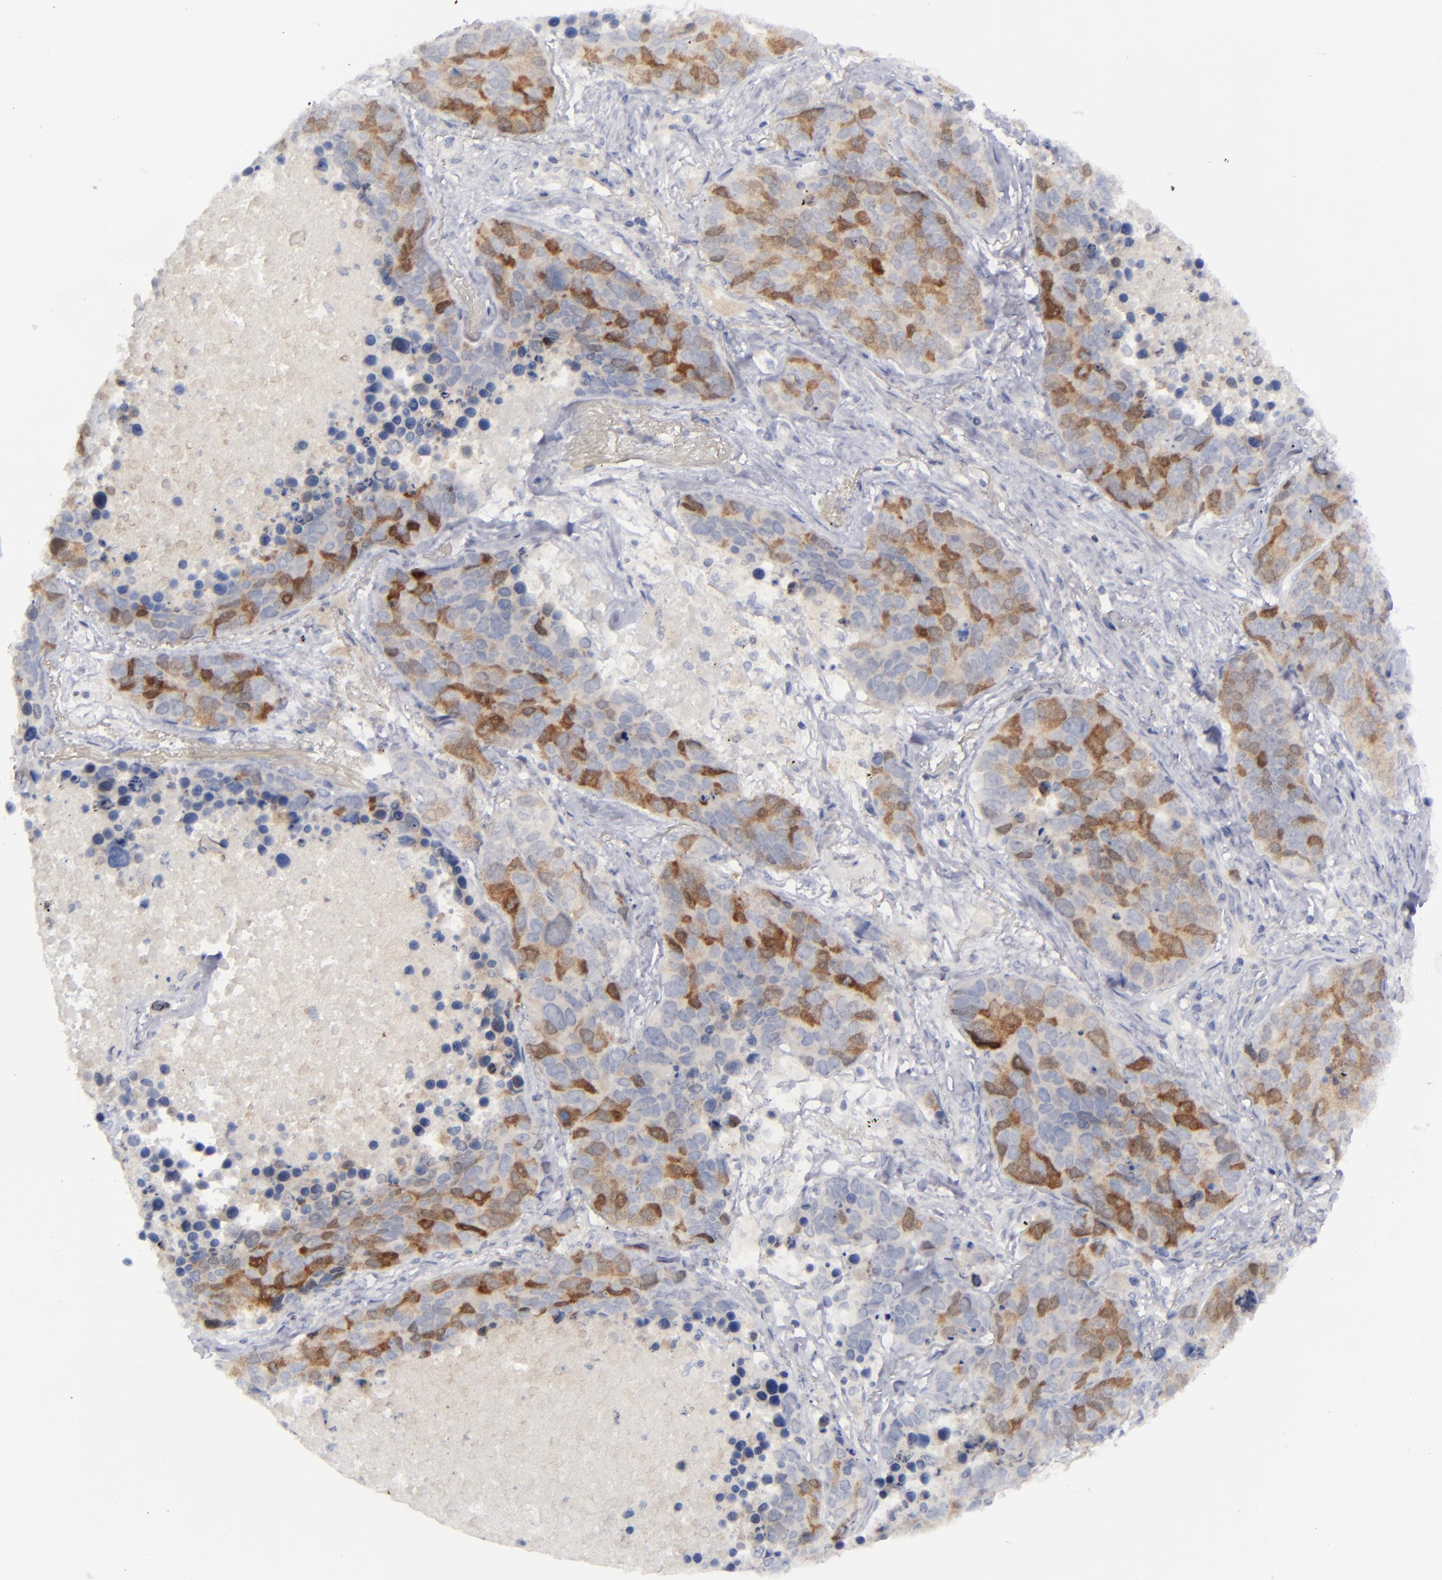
{"staining": {"intensity": "moderate", "quantity": "25%-75%", "location": "cytoplasmic/membranous,nuclear"}, "tissue": "lung cancer", "cell_type": "Tumor cells", "image_type": "cancer", "snomed": [{"axis": "morphology", "description": "Carcinoid, malignant, NOS"}, {"axis": "topography", "description": "Lung"}], "caption": "Human lung carcinoid (malignant) stained with a brown dye reveals moderate cytoplasmic/membranous and nuclear positive staining in approximately 25%-75% of tumor cells.", "gene": "AURKA", "patient": {"sex": "male", "age": 60}}